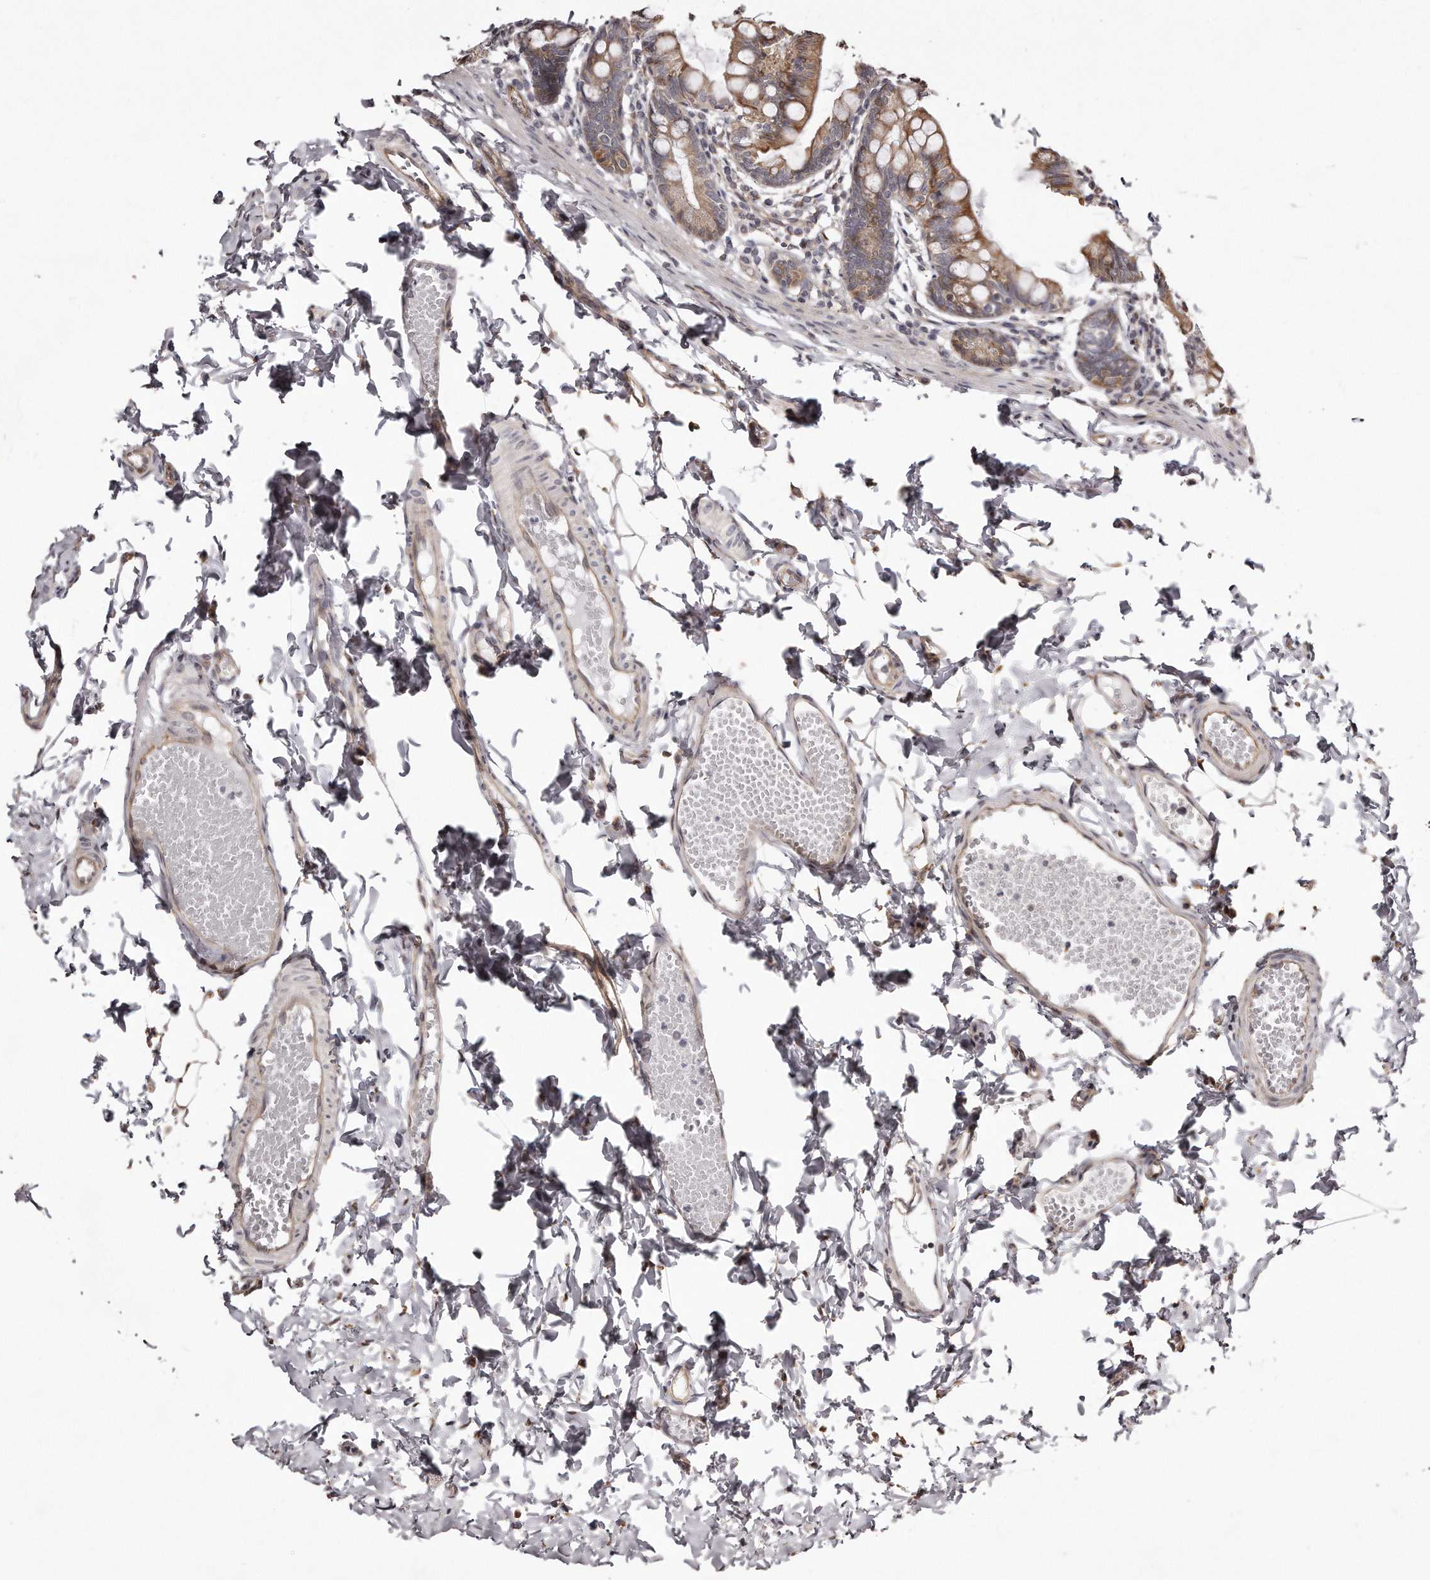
{"staining": {"intensity": "moderate", "quantity": ">75%", "location": "cytoplasmic/membranous"}, "tissue": "small intestine", "cell_type": "Glandular cells", "image_type": "normal", "snomed": [{"axis": "morphology", "description": "Normal tissue, NOS"}, {"axis": "topography", "description": "Small intestine"}], "caption": "Immunohistochemical staining of unremarkable human small intestine shows >75% levels of moderate cytoplasmic/membranous protein staining in about >75% of glandular cells. The protein of interest is stained brown, and the nuclei are stained in blue (DAB IHC with brightfield microscopy, high magnification).", "gene": "TRAPPC14", "patient": {"sex": "male", "age": 7}}